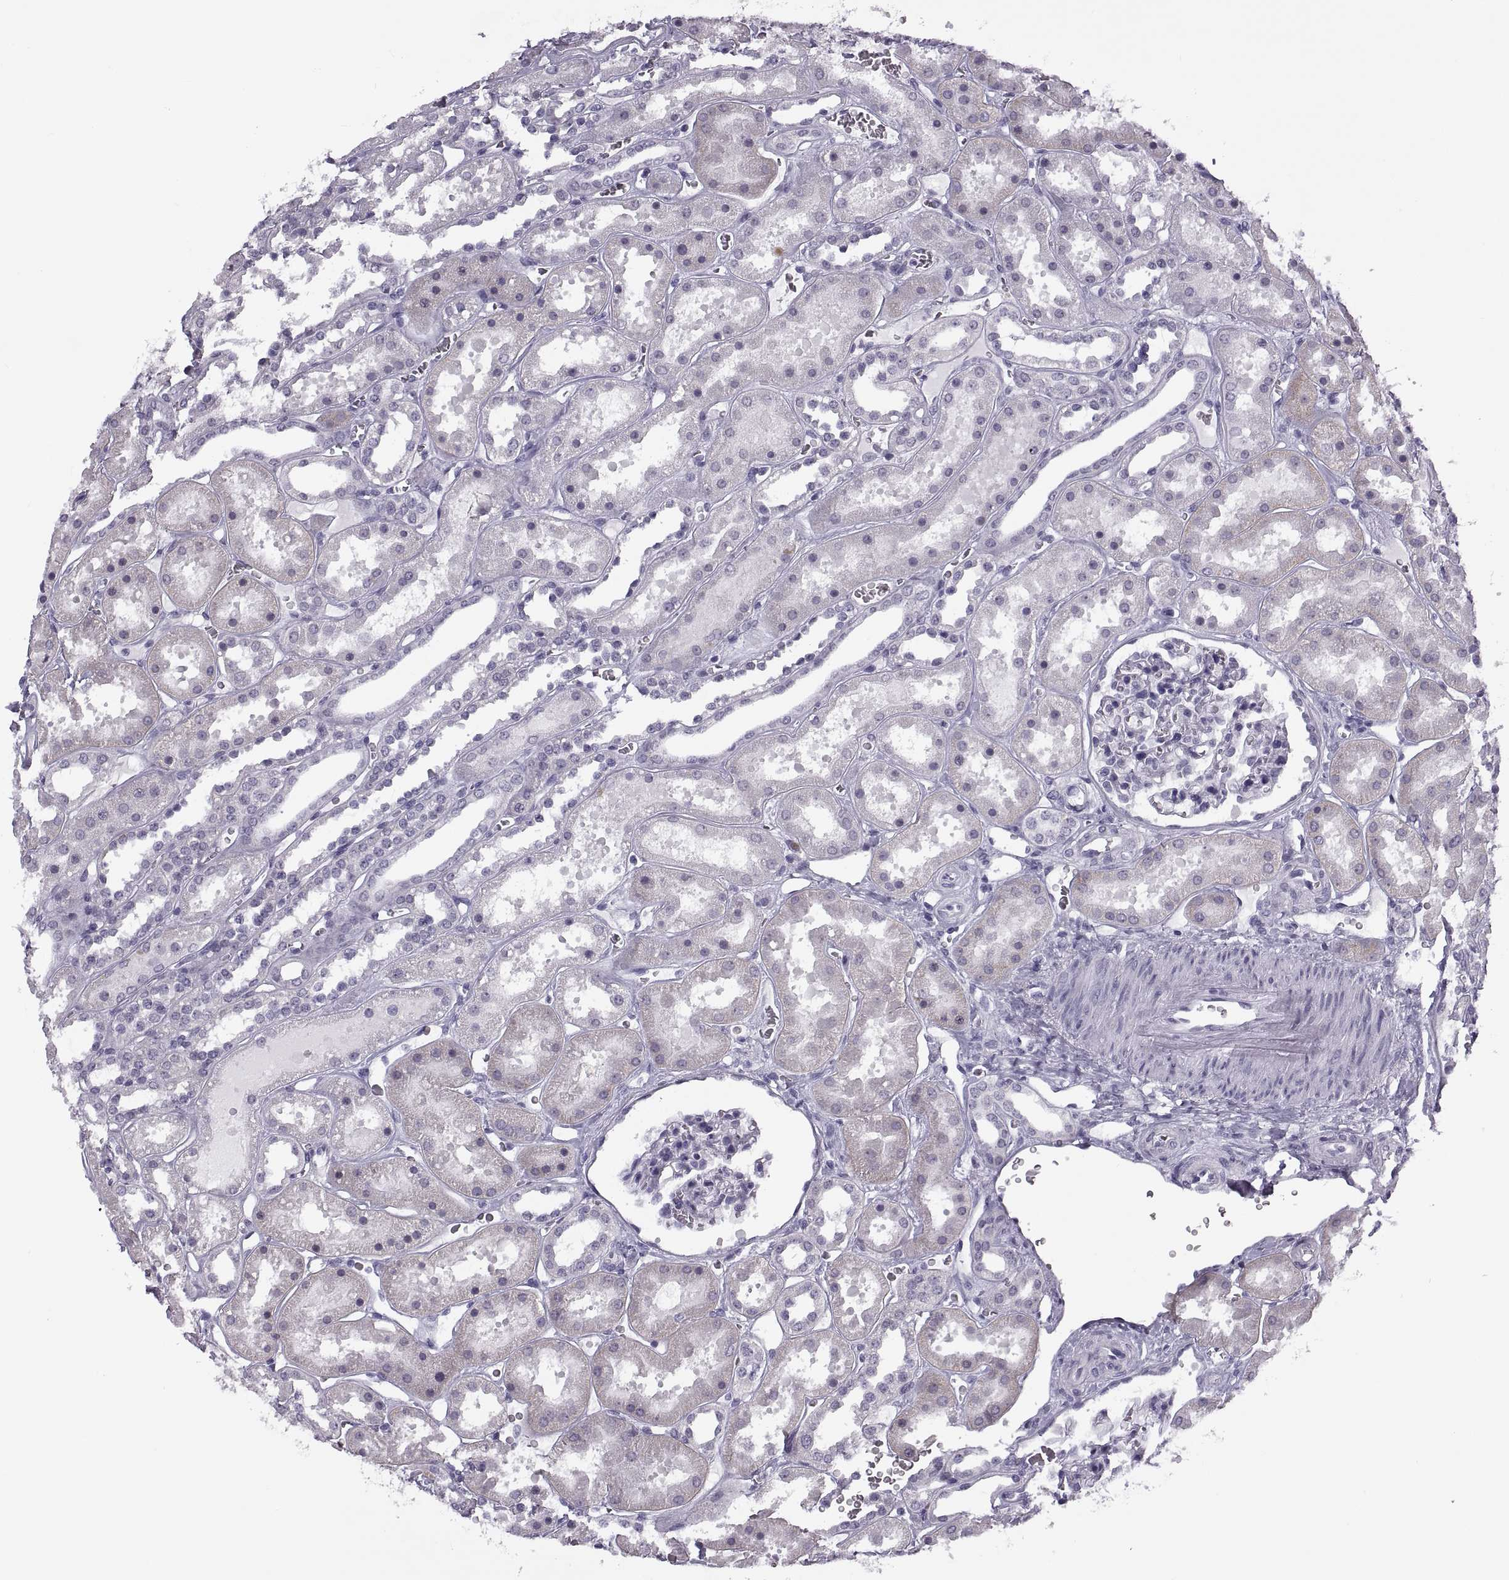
{"staining": {"intensity": "negative", "quantity": "none", "location": "none"}, "tissue": "kidney", "cell_type": "Cells in glomeruli", "image_type": "normal", "snomed": [{"axis": "morphology", "description": "Normal tissue, NOS"}, {"axis": "topography", "description": "Kidney"}], "caption": "Immunohistochemistry (IHC) micrograph of normal kidney: human kidney stained with DAB reveals no significant protein expression in cells in glomeruli. (Stains: DAB (3,3'-diaminobenzidine) immunohistochemistry (IHC) with hematoxylin counter stain, Microscopy: brightfield microscopy at high magnification).", "gene": "TBC1D3B", "patient": {"sex": "female", "age": 41}}